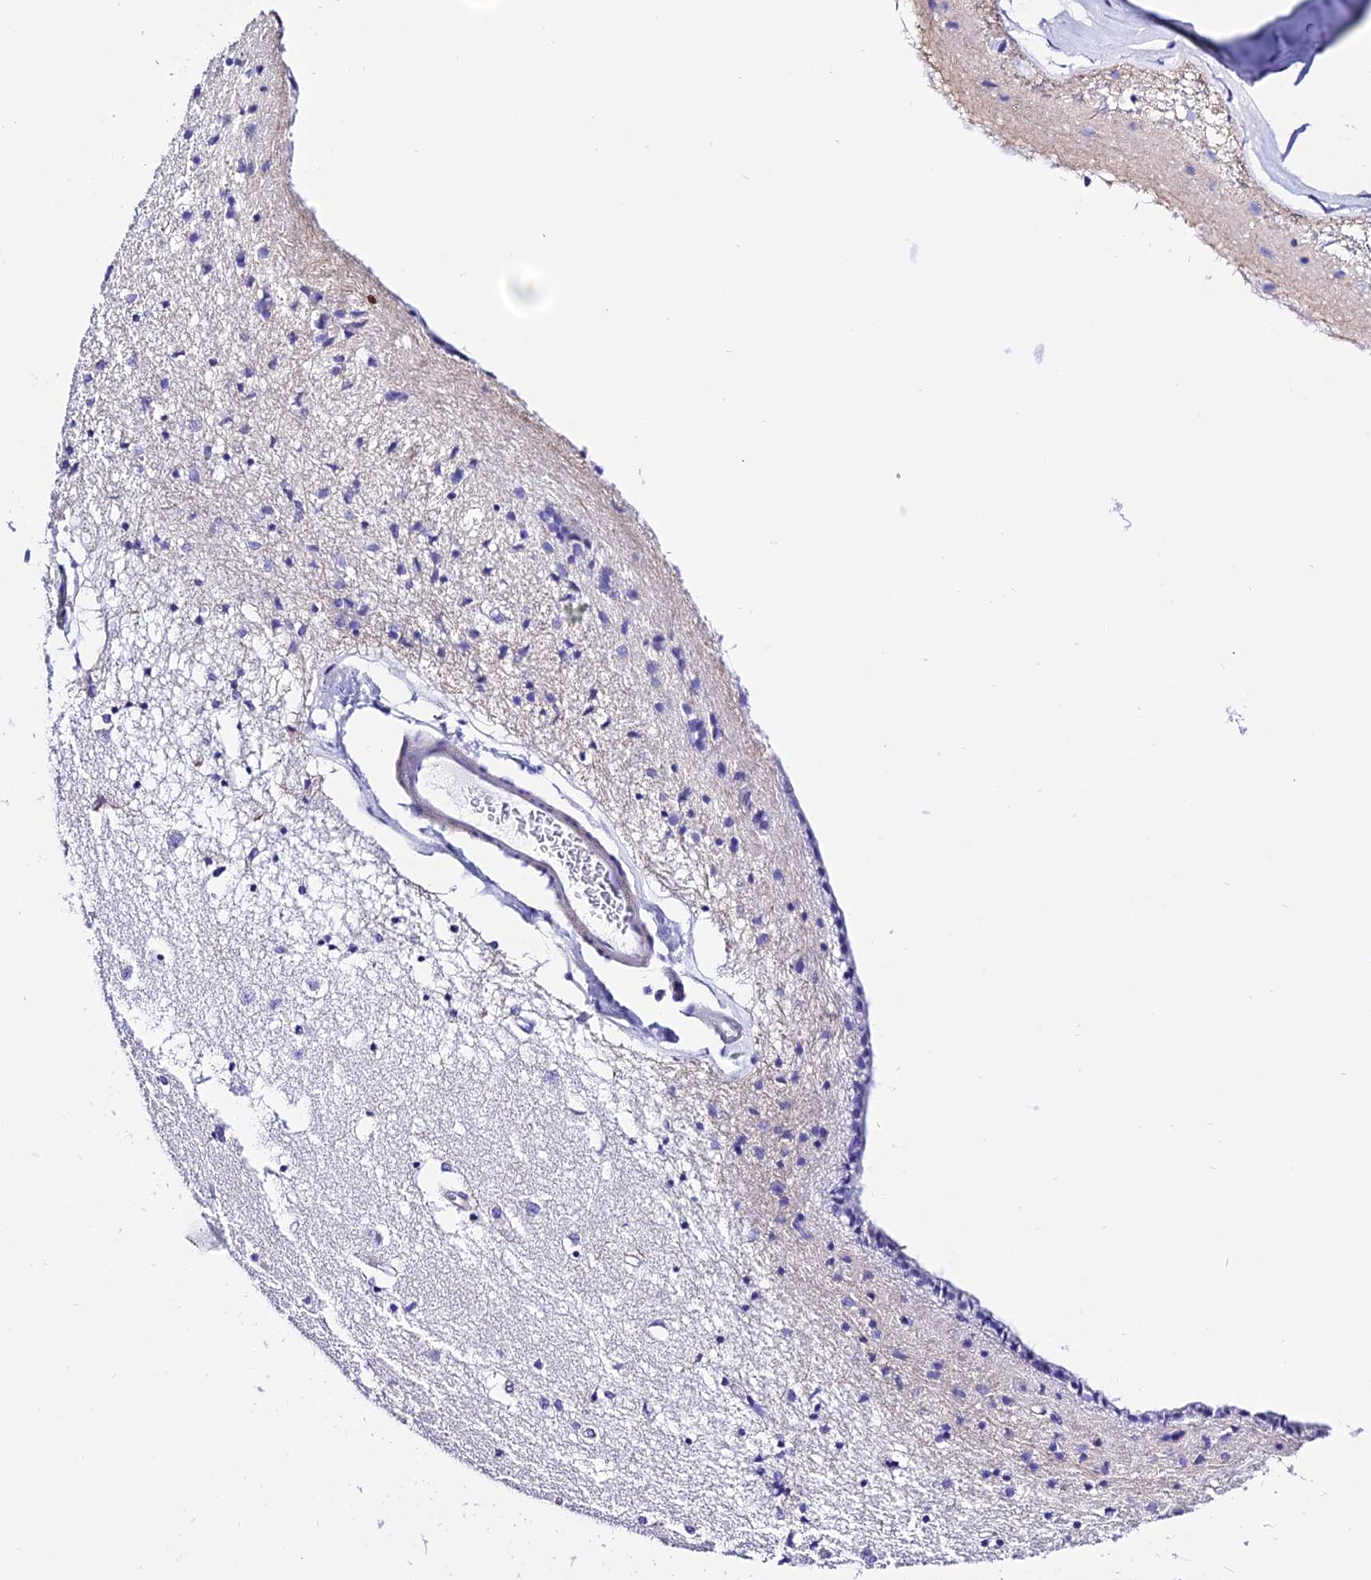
{"staining": {"intensity": "negative", "quantity": "none", "location": "none"}, "tissue": "caudate", "cell_type": "Glial cells", "image_type": "normal", "snomed": [{"axis": "morphology", "description": "Normal tissue, NOS"}, {"axis": "topography", "description": "Lateral ventricle wall"}], "caption": "High magnification brightfield microscopy of benign caudate stained with DAB (3,3'-diaminobenzidine) (brown) and counterstained with hematoxylin (blue): glial cells show no significant positivity.", "gene": "TRMT44", "patient": {"sex": "female", "age": 54}}